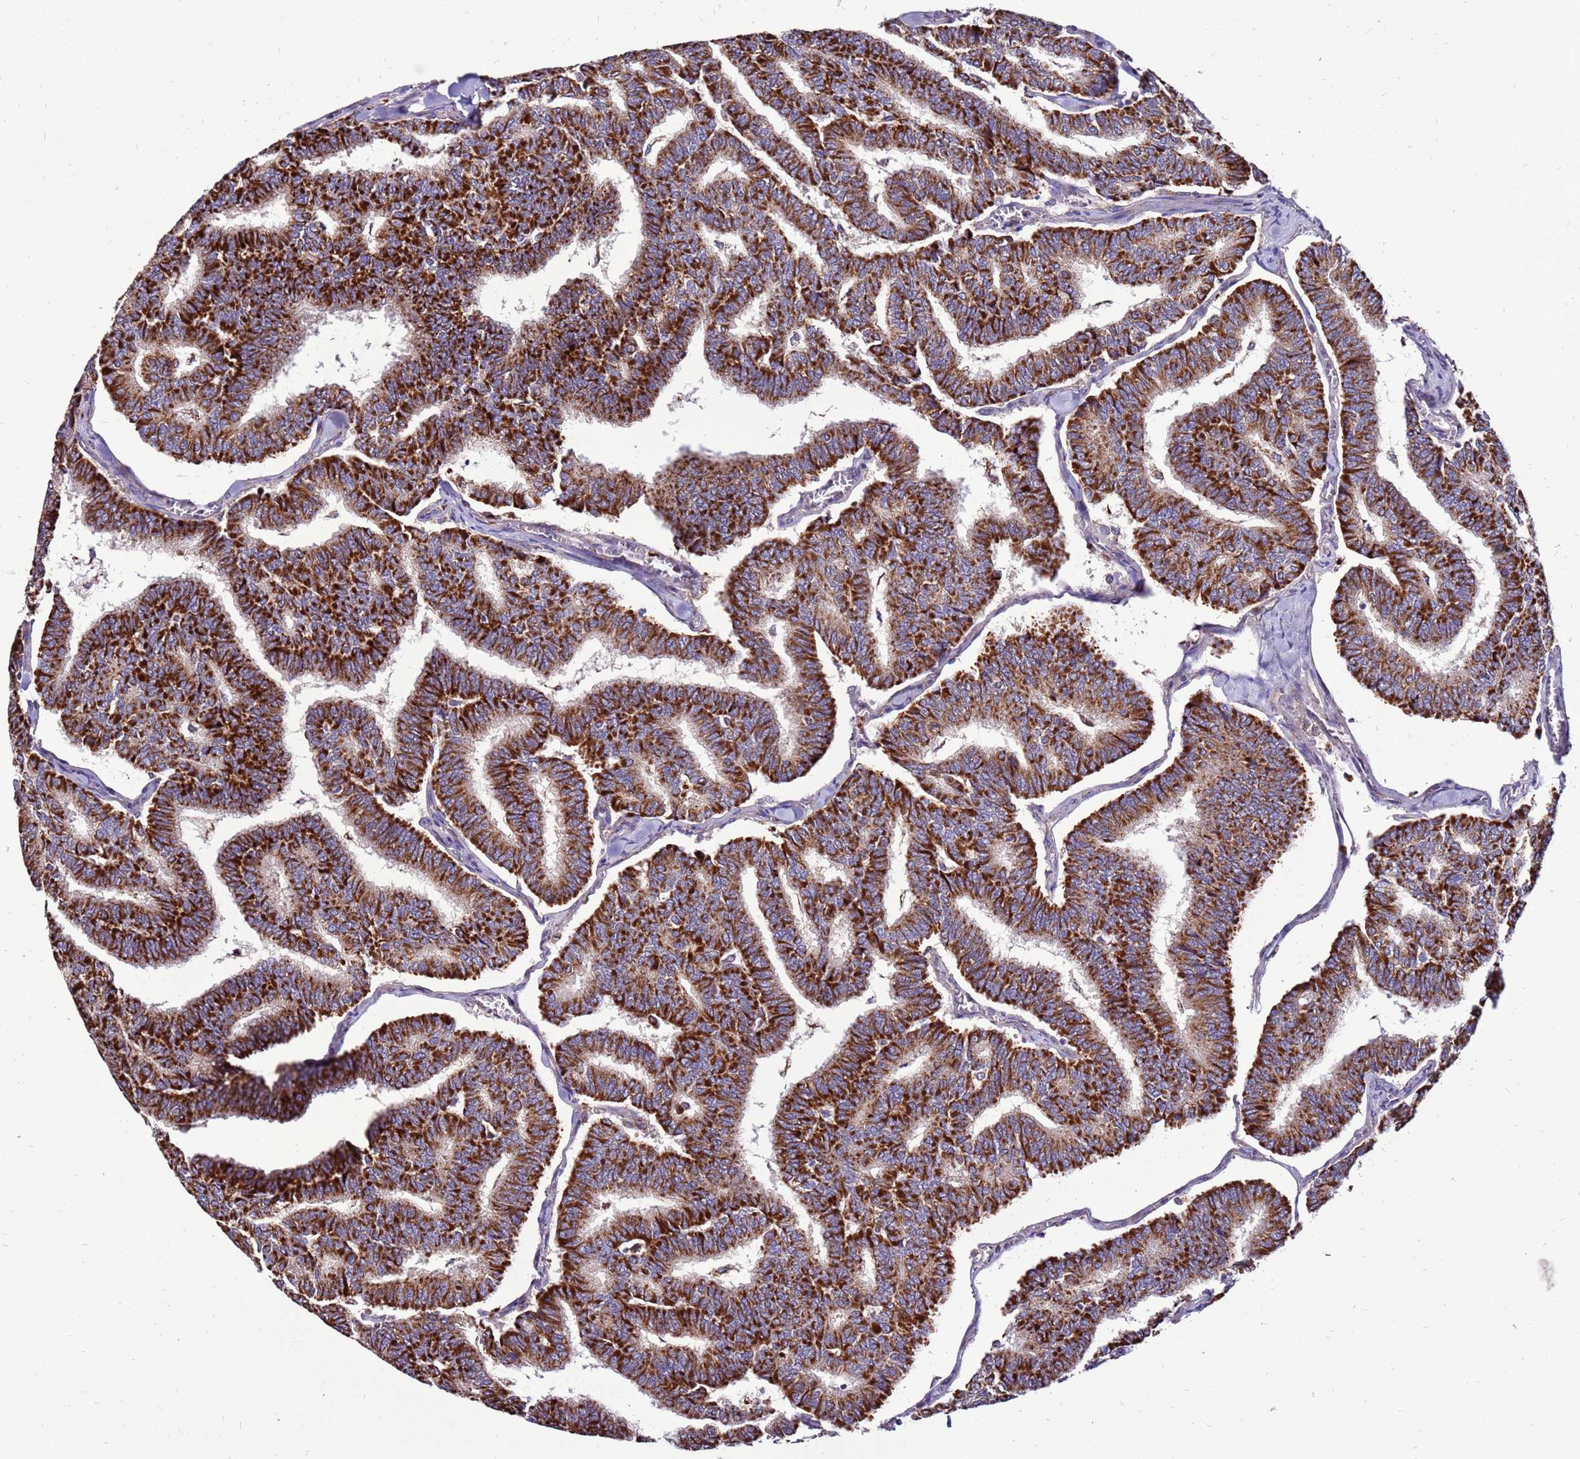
{"staining": {"intensity": "strong", "quantity": ">75%", "location": "cytoplasmic/membranous"}, "tissue": "thyroid cancer", "cell_type": "Tumor cells", "image_type": "cancer", "snomed": [{"axis": "morphology", "description": "Papillary adenocarcinoma, NOS"}, {"axis": "topography", "description": "Thyroid gland"}], "caption": "Human thyroid papillary adenocarcinoma stained for a protein (brown) displays strong cytoplasmic/membranous positive staining in approximately >75% of tumor cells.", "gene": "SPSB3", "patient": {"sex": "female", "age": 35}}